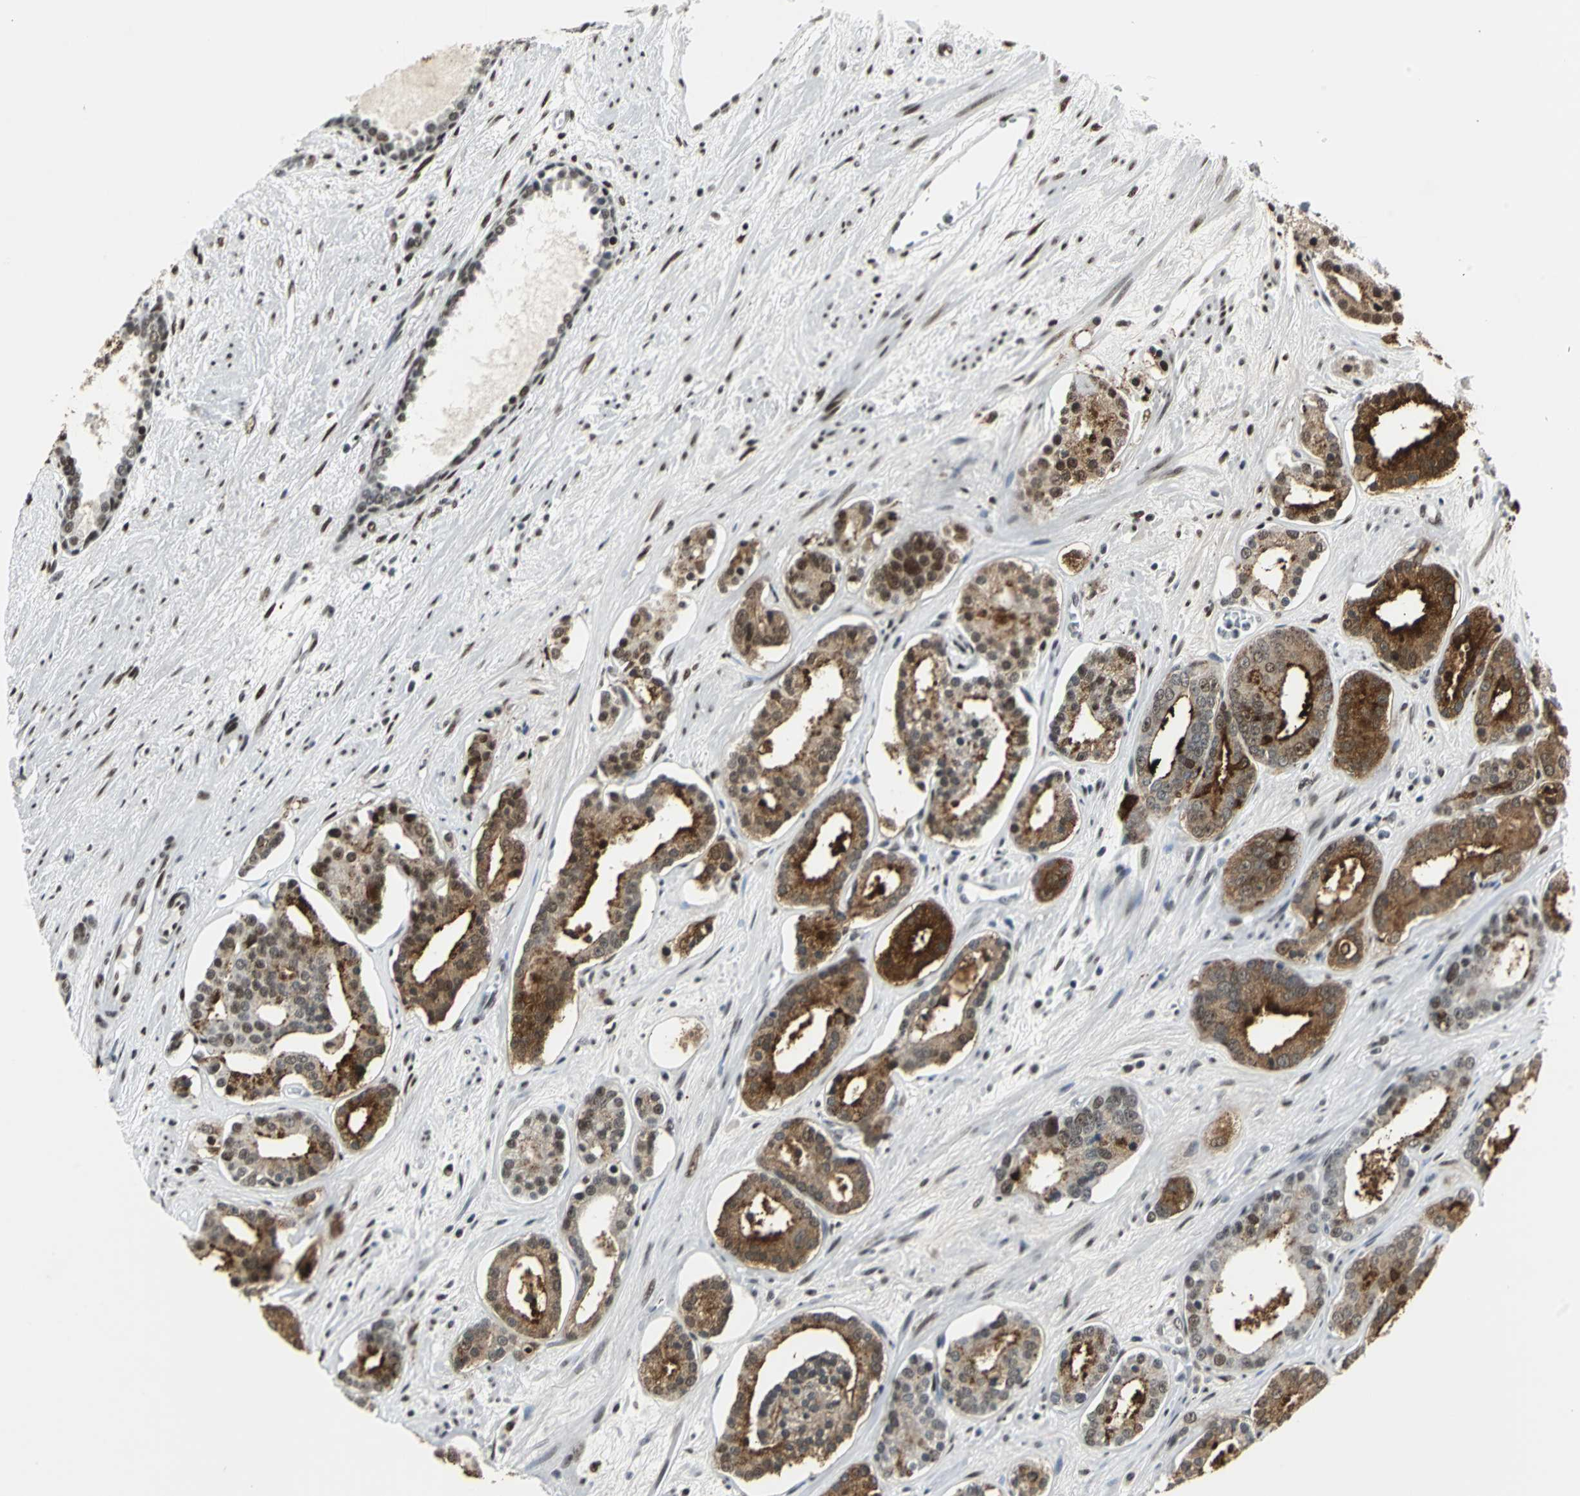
{"staining": {"intensity": "strong", "quantity": ">75%", "location": "cytoplasmic/membranous,nuclear"}, "tissue": "prostate cancer", "cell_type": "Tumor cells", "image_type": "cancer", "snomed": [{"axis": "morphology", "description": "Adenocarcinoma, Low grade"}, {"axis": "topography", "description": "Prostate"}], "caption": "Tumor cells exhibit high levels of strong cytoplasmic/membranous and nuclear positivity in about >75% of cells in human adenocarcinoma (low-grade) (prostate). (IHC, brightfield microscopy, high magnification).", "gene": "HDAC2", "patient": {"sex": "male", "age": 63}}